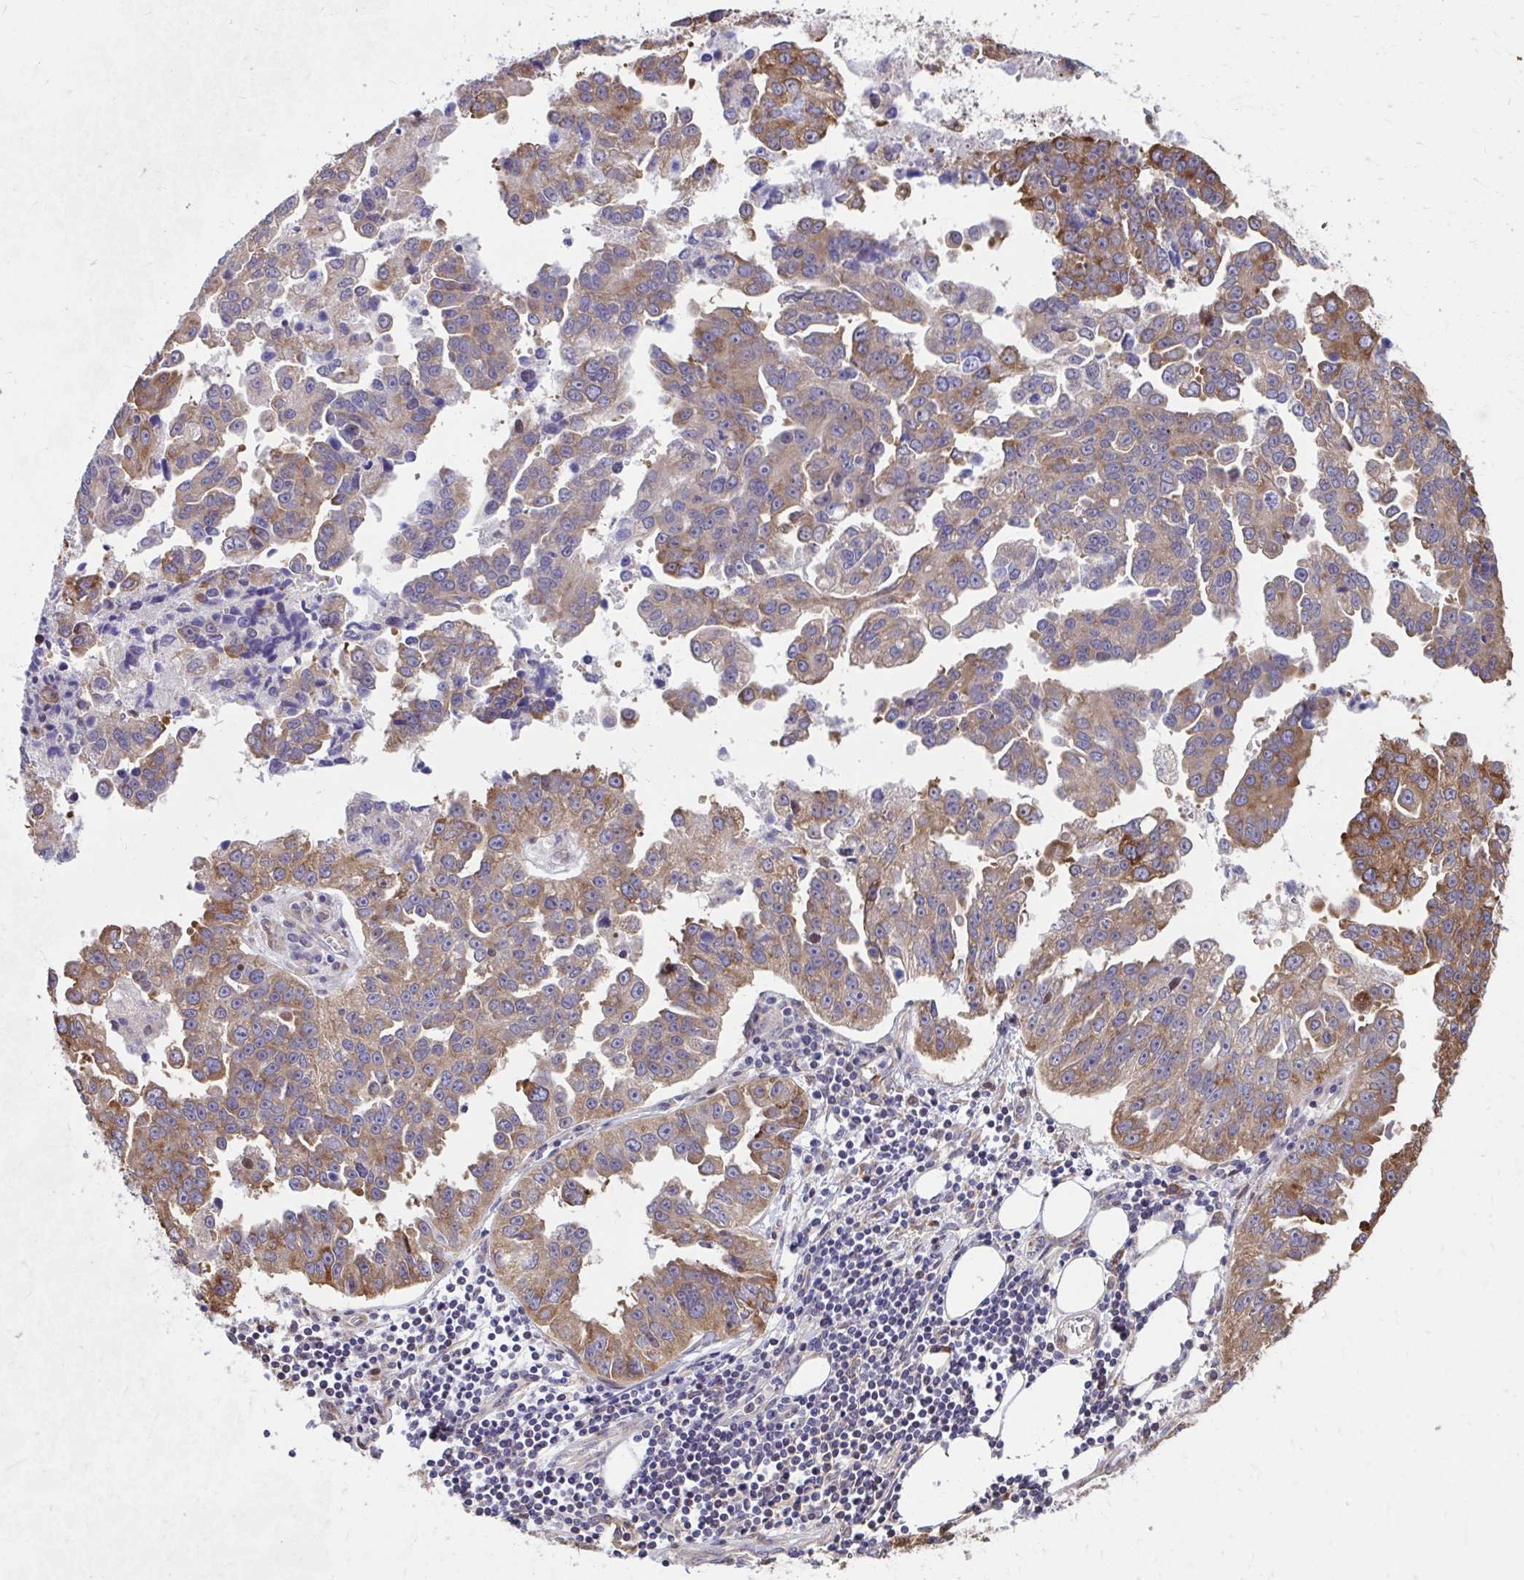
{"staining": {"intensity": "moderate", "quantity": ">75%", "location": "cytoplasmic/membranous"}, "tissue": "ovarian cancer", "cell_type": "Tumor cells", "image_type": "cancer", "snomed": [{"axis": "morphology", "description": "Cystadenocarcinoma, serous, NOS"}, {"axis": "topography", "description": "Ovary"}], "caption": "IHC histopathology image of human ovarian cancer stained for a protein (brown), which reveals medium levels of moderate cytoplasmic/membranous staining in approximately >75% of tumor cells.", "gene": "ZNF778", "patient": {"sex": "female", "age": 75}}